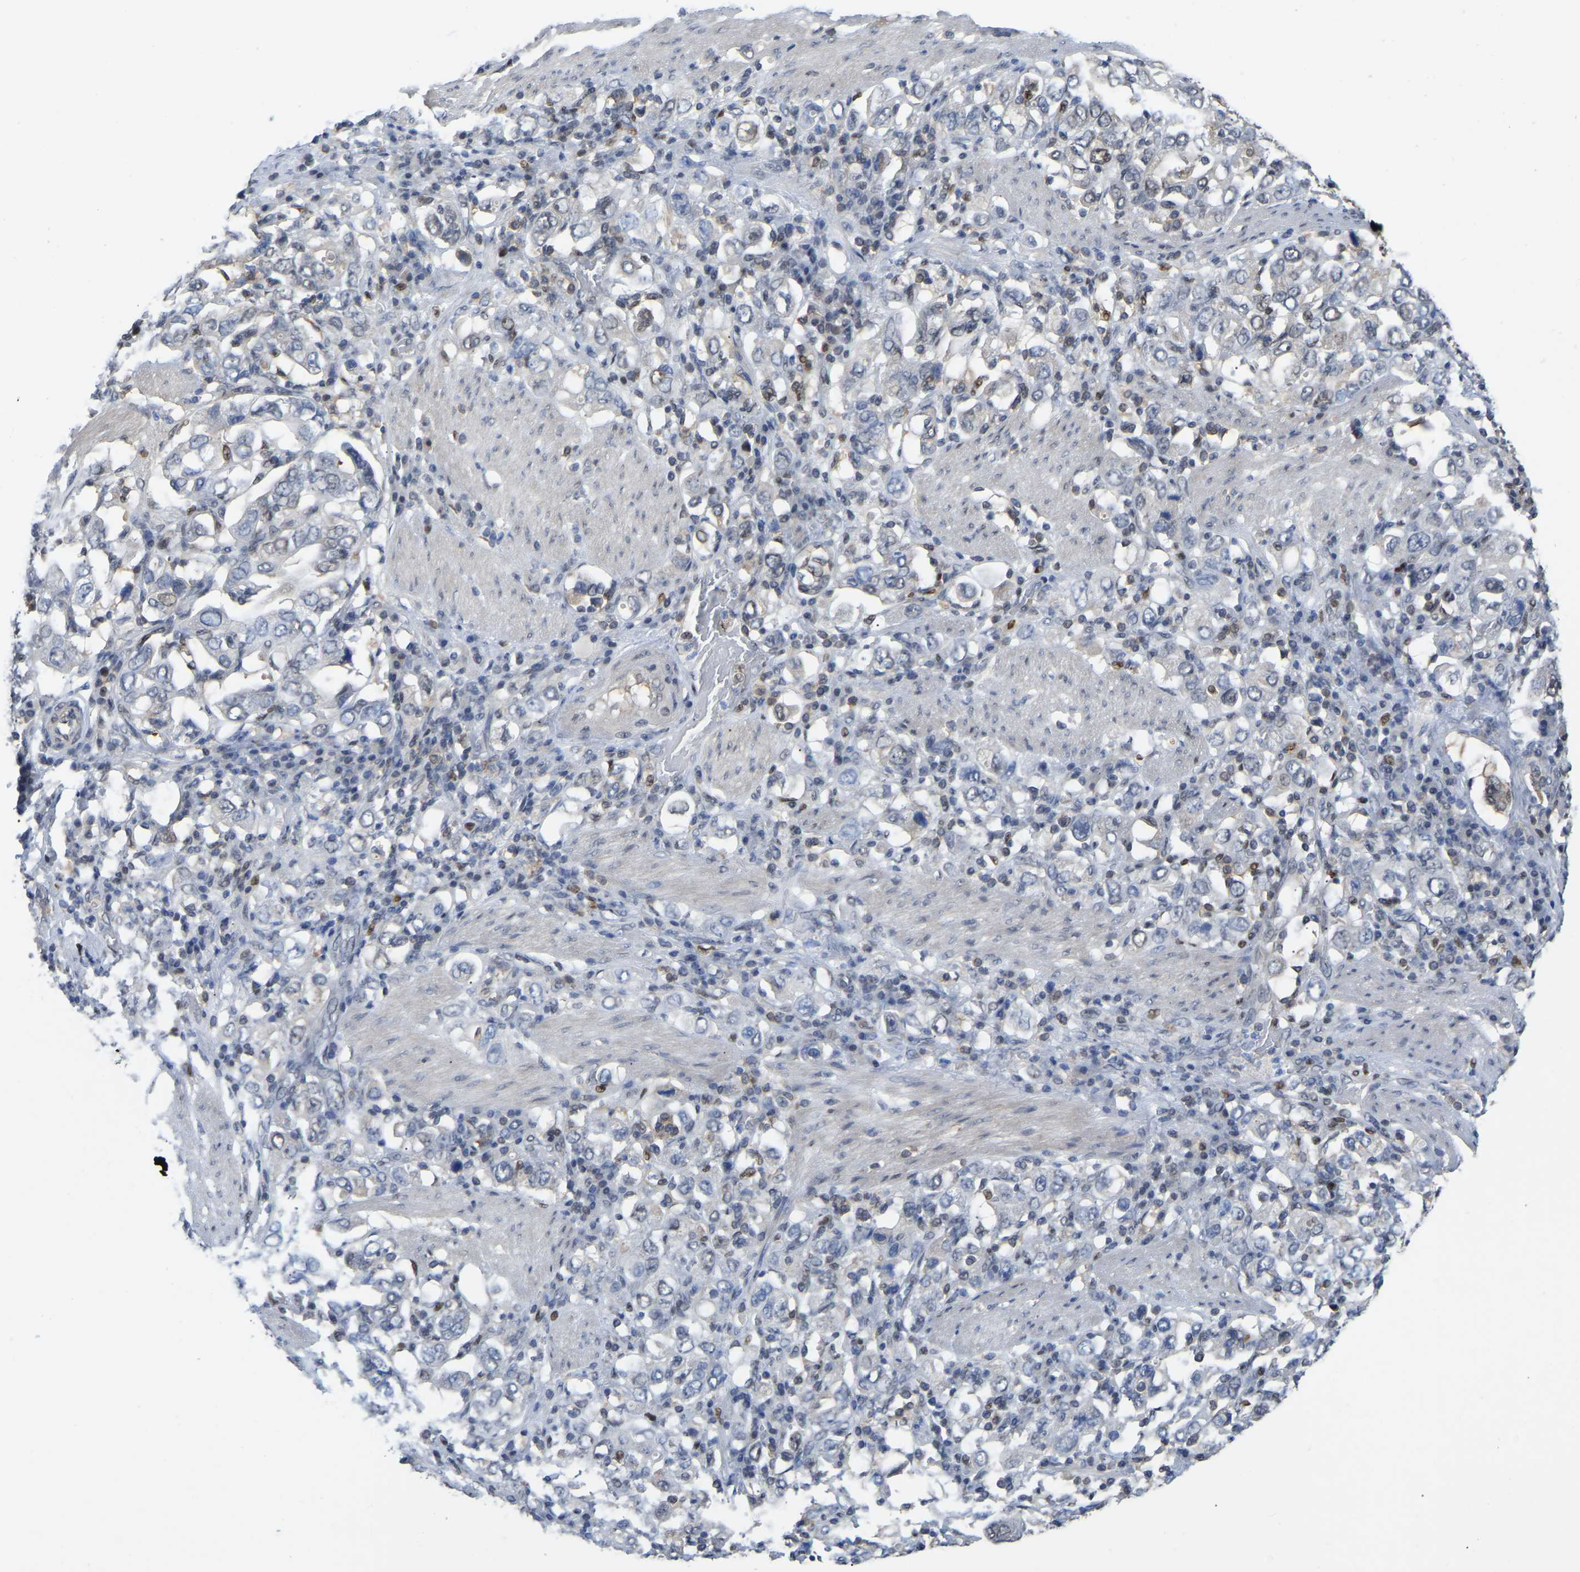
{"staining": {"intensity": "negative", "quantity": "none", "location": "none"}, "tissue": "stomach cancer", "cell_type": "Tumor cells", "image_type": "cancer", "snomed": [{"axis": "morphology", "description": "Adenocarcinoma, NOS"}, {"axis": "topography", "description": "Stomach, upper"}], "caption": "The immunohistochemistry (IHC) photomicrograph has no significant expression in tumor cells of adenocarcinoma (stomach) tissue.", "gene": "KLRG2", "patient": {"sex": "male", "age": 62}}